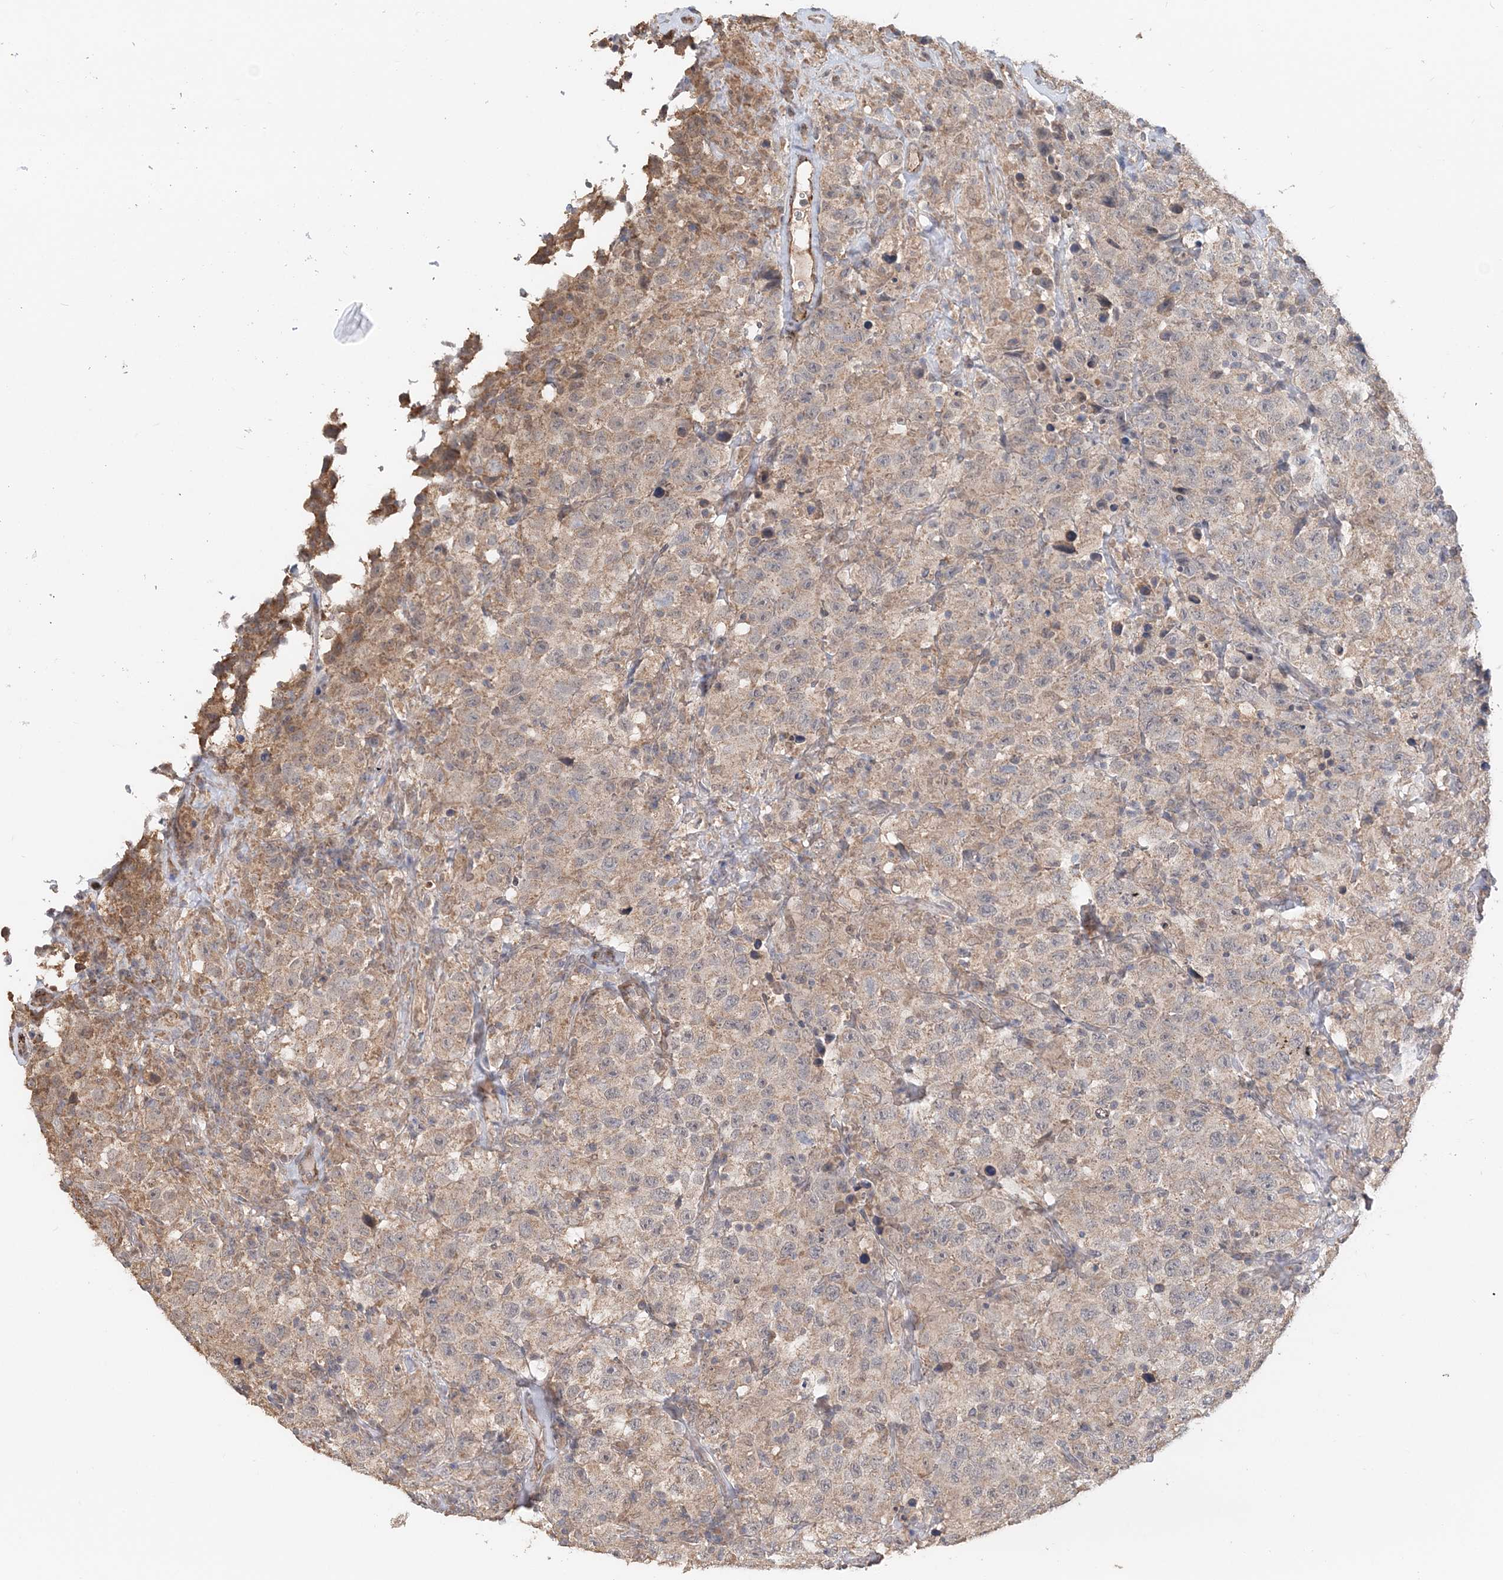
{"staining": {"intensity": "weak", "quantity": ">75%", "location": "cytoplasmic/membranous"}, "tissue": "testis cancer", "cell_type": "Tumor cells", "image_type": "cancer", "snomed": [{"axis": "morphology", "description": "Seminoma, NOS"}, {"axis": "topography", "description": "Testis"}], "caption": "Human testis seminoma stained with a protein marker demonstrates weak staining in tumor cells.", "gene": "FBXO38", "patient": {"sex": "male", "age": 41}}